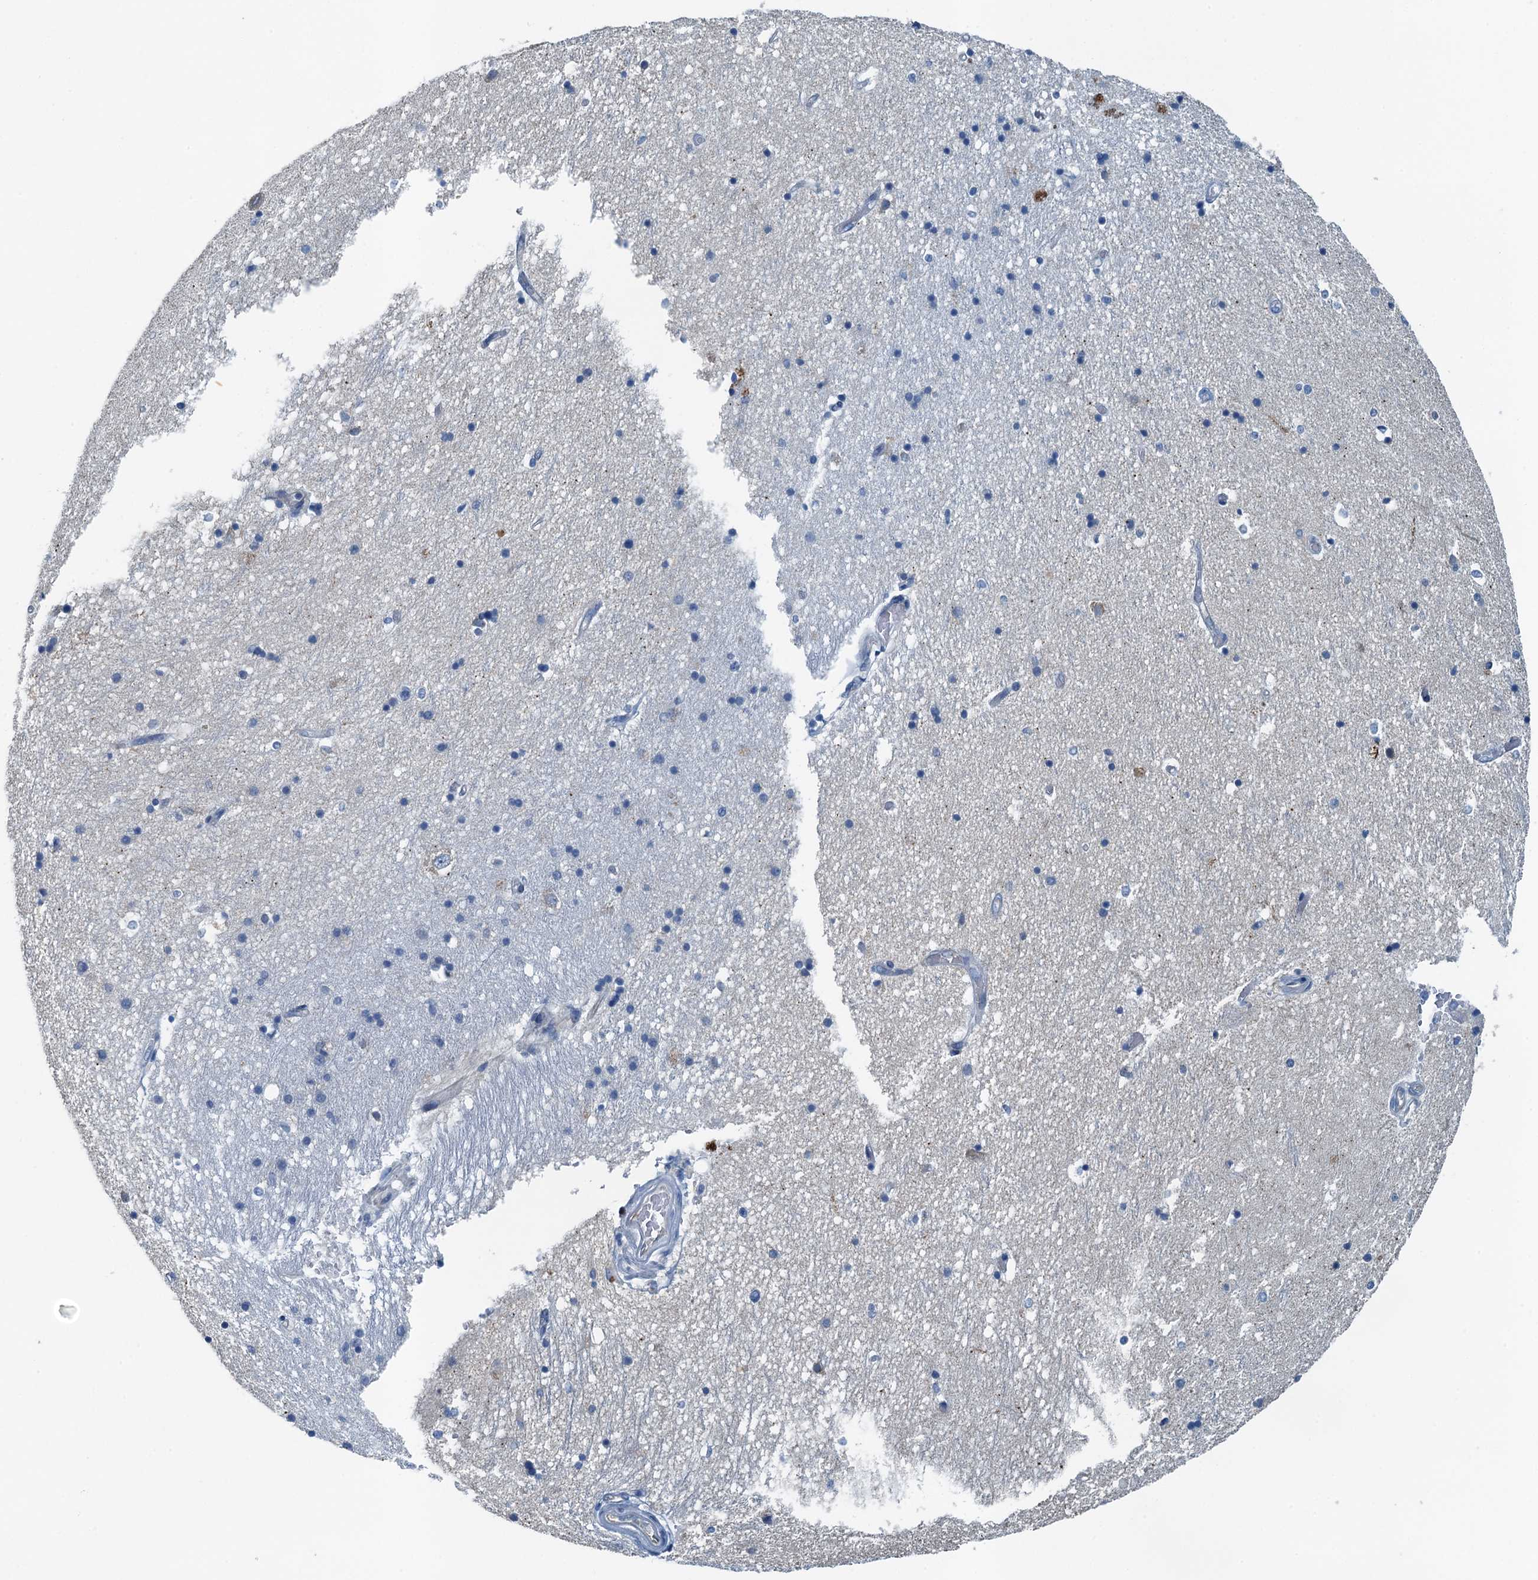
{"staining": {"intensity": "negative", "quantity": "none", "location": "none"}, "tissue": "hippocampus", "cell_type": "Glial cells", "image_type": "normal", "snomed": [{"axis": "morphology", "description": "Normal tissue, NOS"}, {"axis": "topography", "description": "Hippocampus"}], "caption": "An IHC micrograph of benign hippocampus is shown. There is no staining in glial cells of hippocampus. The staining was performed using DAB (3,3'-diaminobenzidine) to visualize the protein expression in brown, while the nuclei were stained in blue with hematoxylin (Magnification: 20x).", "gene": "GFOD2", "patient": {"sex": "male", "age": 45}}